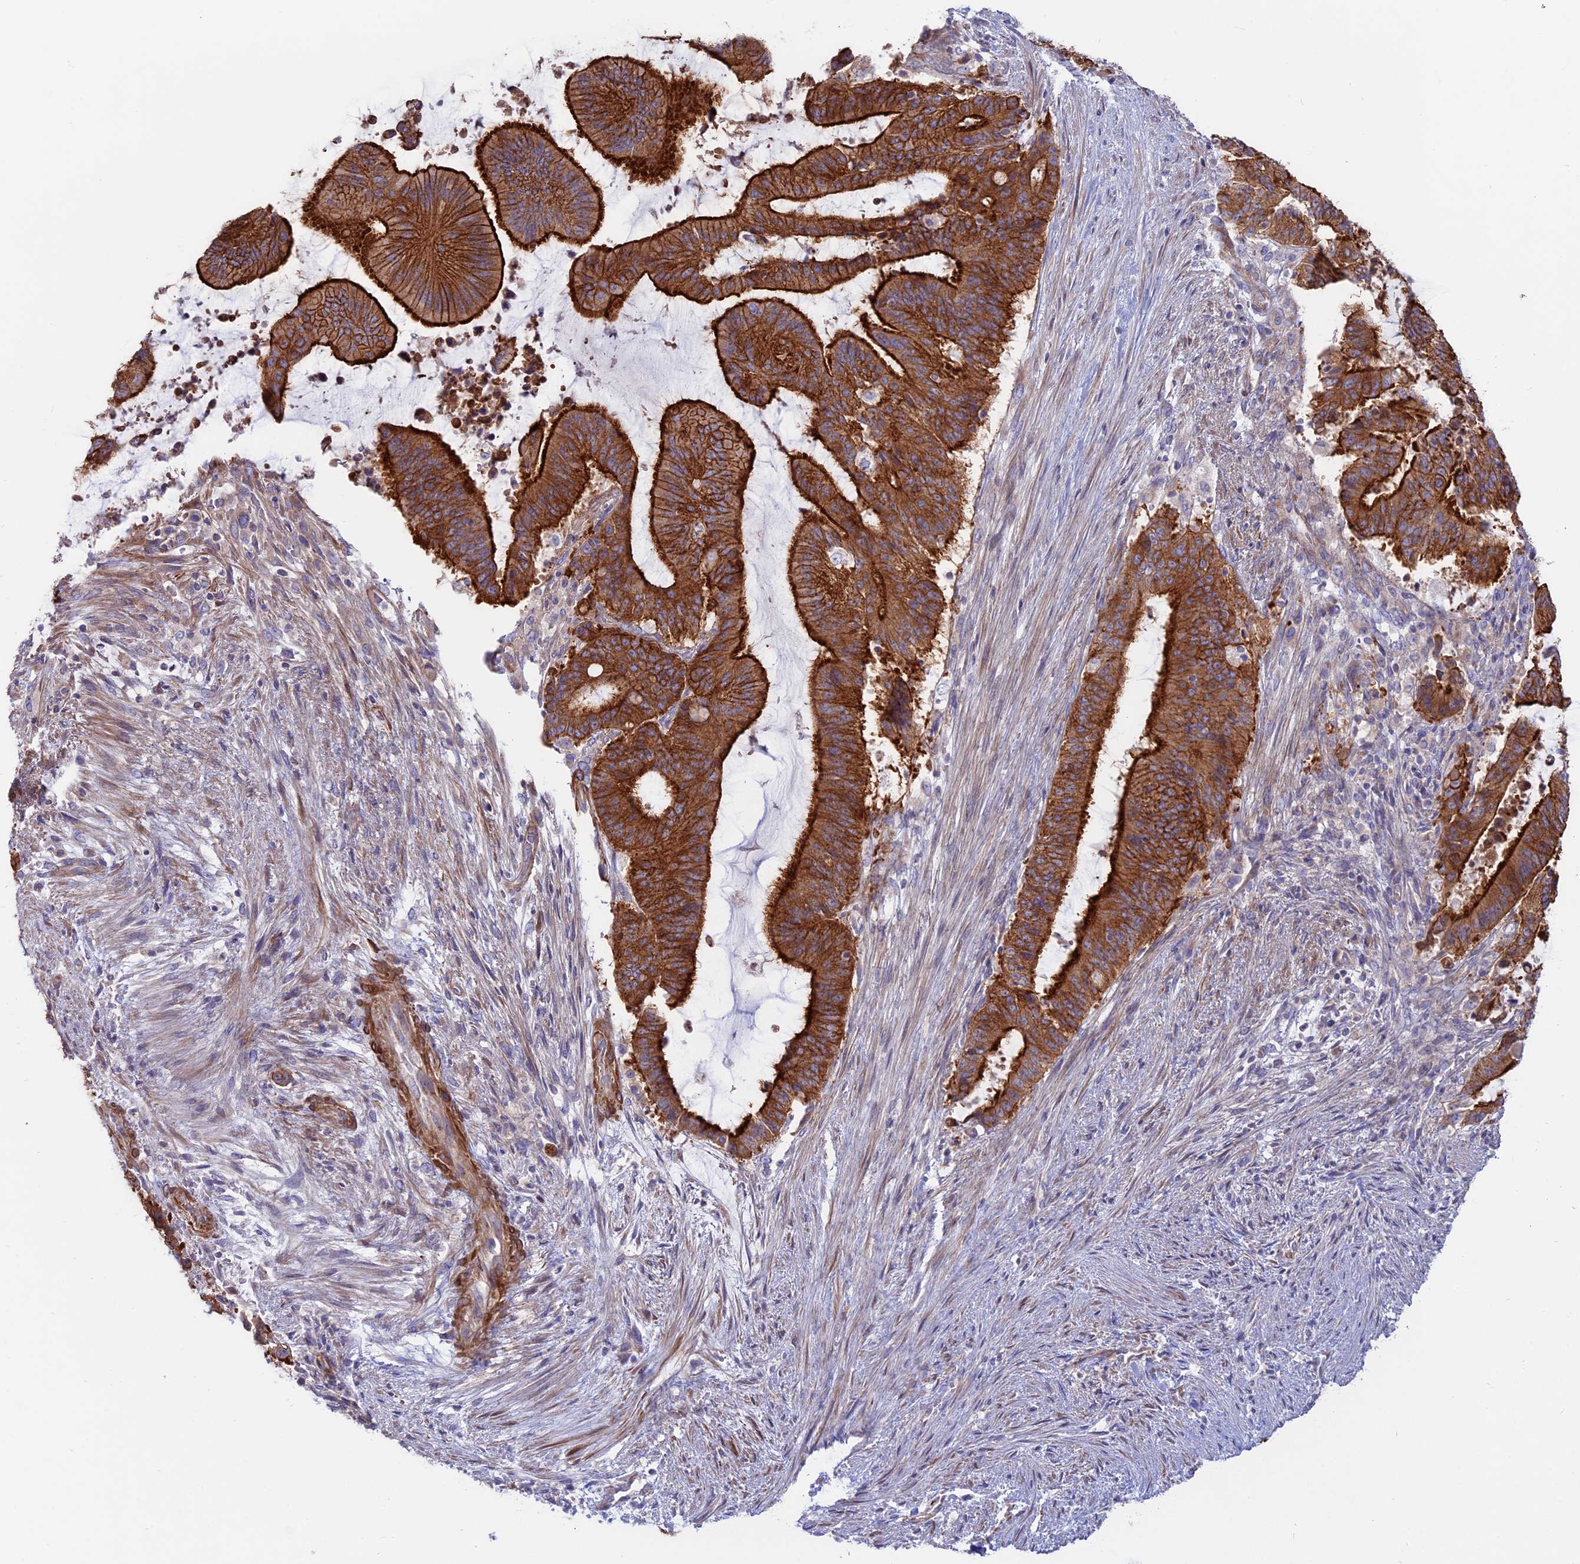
{"staining": {"intensity": "strong", "quantity": ">75%", "location": "cytoplasmic/membranous"}, "tissue": "liver cancer", "cell_type": "Tumor cells", "image_type": "cancer", "snomed": [{"axis": "morphology", "description": "Normal tissue, NOS"}, {"axis": "morphology", "description": "Cholangiocarcinoma"}, {"axis": "topography", "description": "Liver"}, {"axis": "topography", "description": "Peripheral nerve tissue"}], "caption": "The photomicrograph reveals staining of liver cancer (cholangiocarcinoma), revealing strong cytoplasmic/membranous protein positivity (brown color) within tumor cells.", "gene": "MYO5B", "patient": {"sex": "female", "age": 73}}